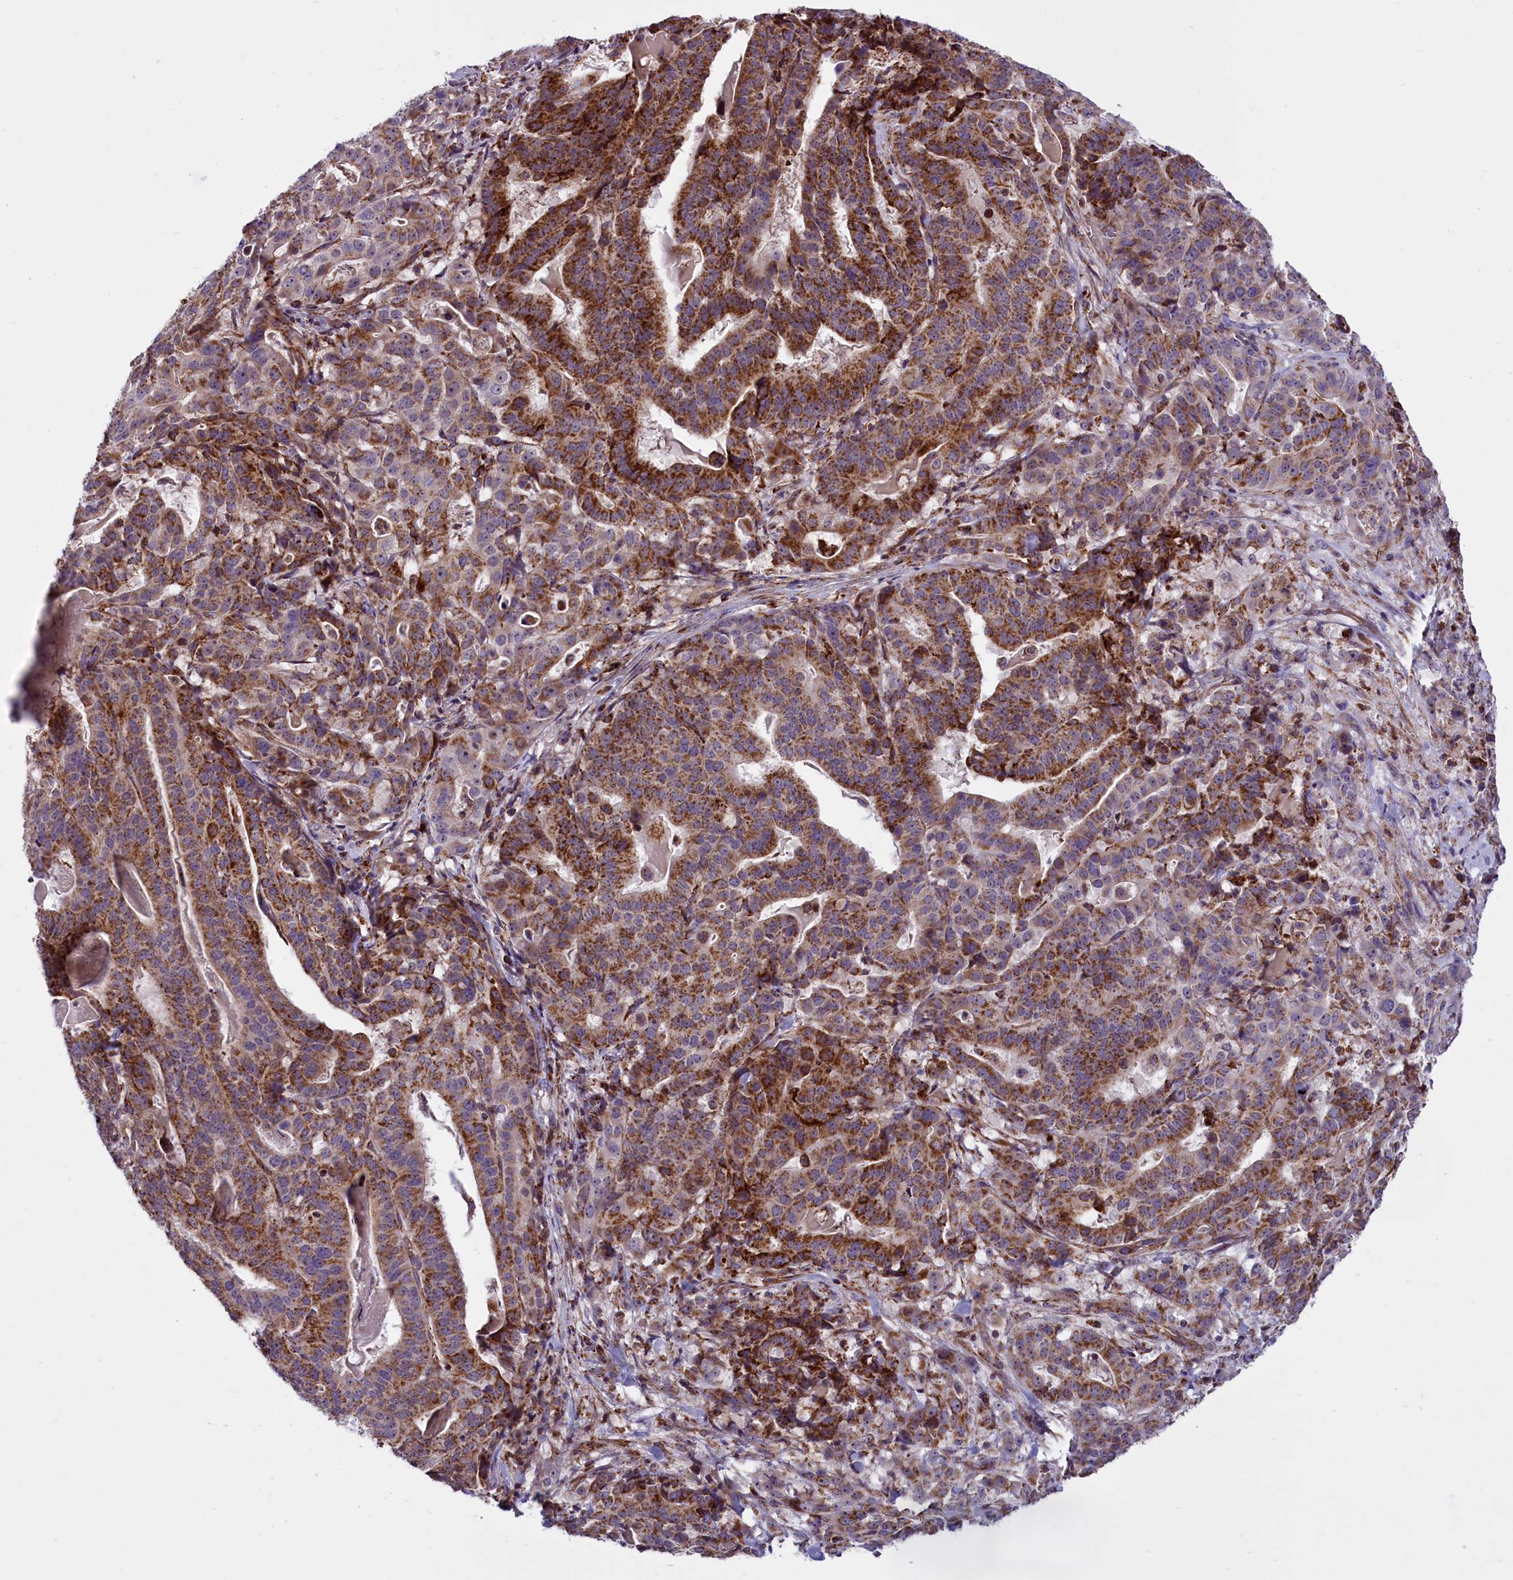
{"staining": {"intensity": "moderate", "quantity": "25%-75%", "location": "cytoplasmic/membranous"}, "tissue": "stomach cancer", "cell_type": "Tumor cells", "image_type": "cancer", "snomed": [{"axis": "morphology", "description": "Adenocarcinoma, NOS"}, {"axis": "topography", "description": "Stomach"}], "caption": "An immunohistochemistry (IHC) photomicrograph of tumor tissue is shown. Protein staining in brown labels moderate cytoplasmic/membranous positivity in stomach cancer within tumor cells. Immunohistochemistry (ihc) stains the protein in brown and the nuclei are stained blue.", "gene": "NDUFS5", "patient": {"sex": "male", "age": 48}}